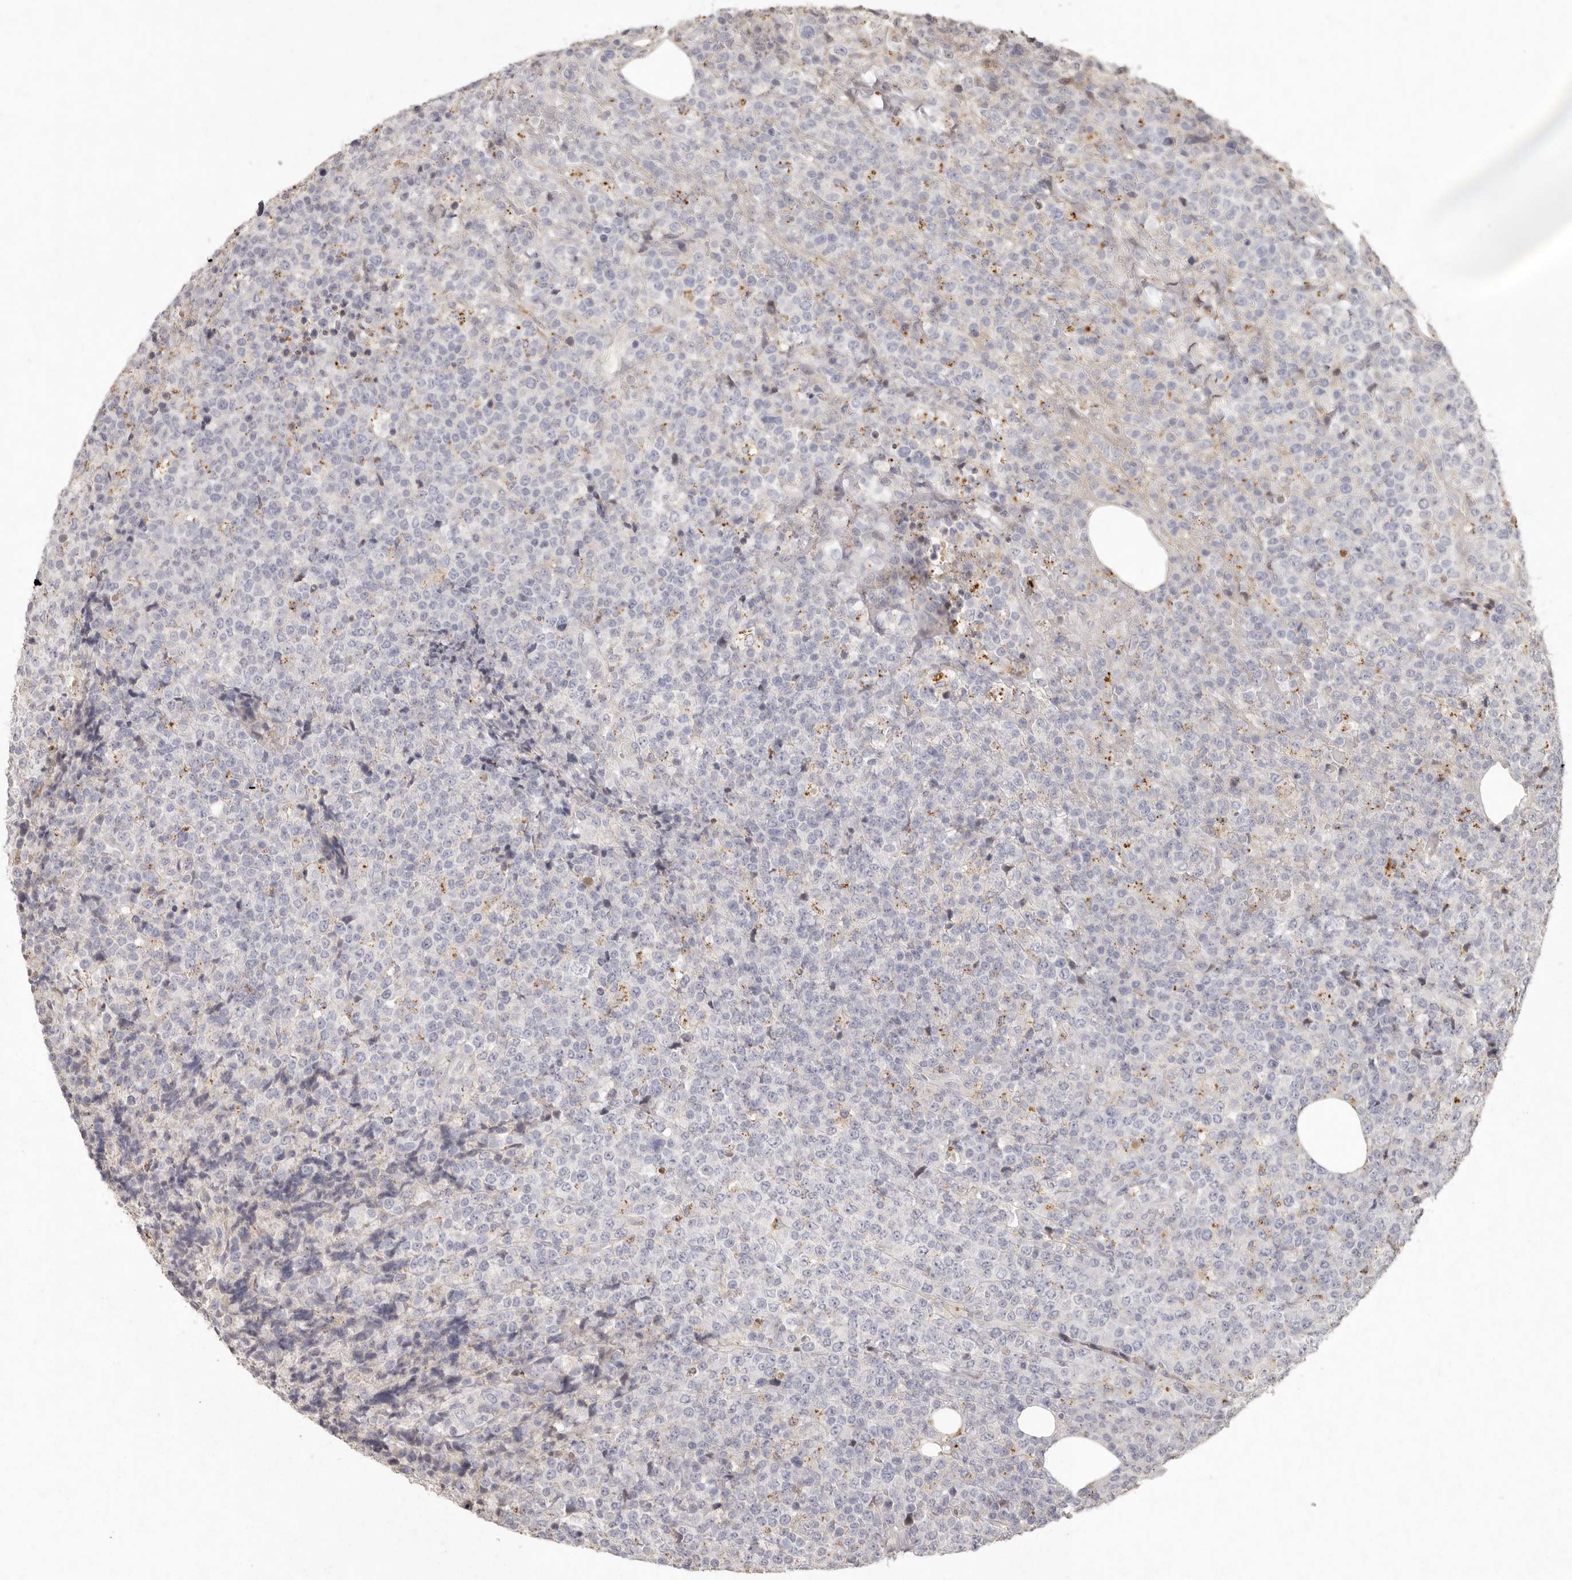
{"staining": {"intensity": "negative", "quantity": "none", "location": "none"}, "tissue": "lymphoma", "cell_type": "Tumor cells", "image_type": "cancer", "snomed": [{"axis": "morphology", "description": "Malignant lymphoma, non-Hodgkin's type, High grade"}, {"axis": "topography", "description": "Lymph node"}], "caption": "High magnification brightfield microscopy of lymphoma stained with DAB (3,3'-diaminobenzidine) (brown) and counterstained with hematoxylin (blue): tumor cells show no significant positivity.", "gene": "FAM185A", "patient": {"sex": "male", "age": 13}}